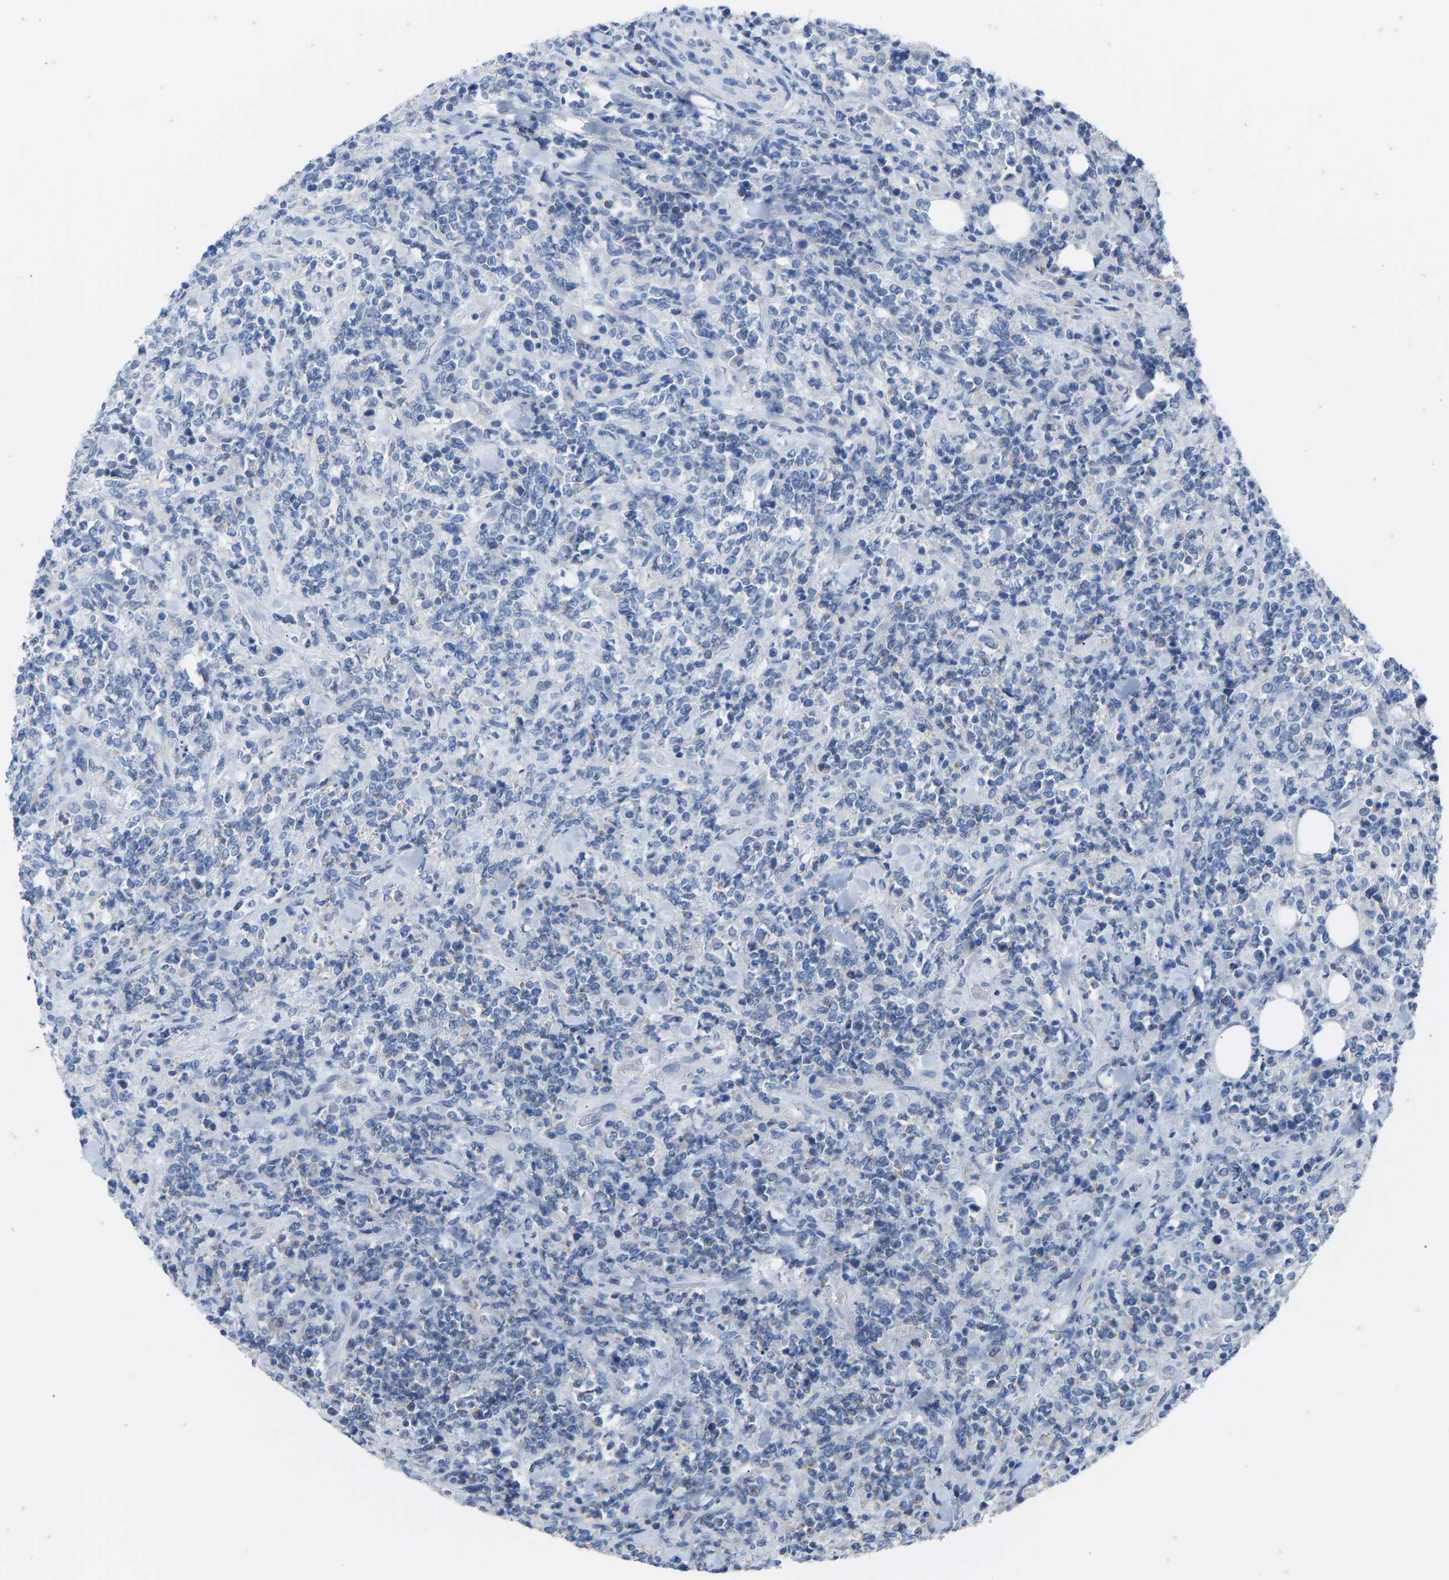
{"staining": {"intensity": "negative", "quantity": "none", "location": "none"}, "tissue": "lymphoma", "cell_type": "Tumor cells", "image_type": "cancer", "snomed": [{"axis": "morphology", "description": "Malignant lymphoma, non-Hodgkin's type, High grade"}, {"axis": "topography", "description": "Soft tissue"}], "caption": "This micrograph is of lymphoma stained with immunohistochemistry (IHC) to label a protein in brown with the nuclei are counter-stained blue. There is no expression in tumor cells.", "gene": "OLIG2", "patient": {"sex": "male", "age": 18}}